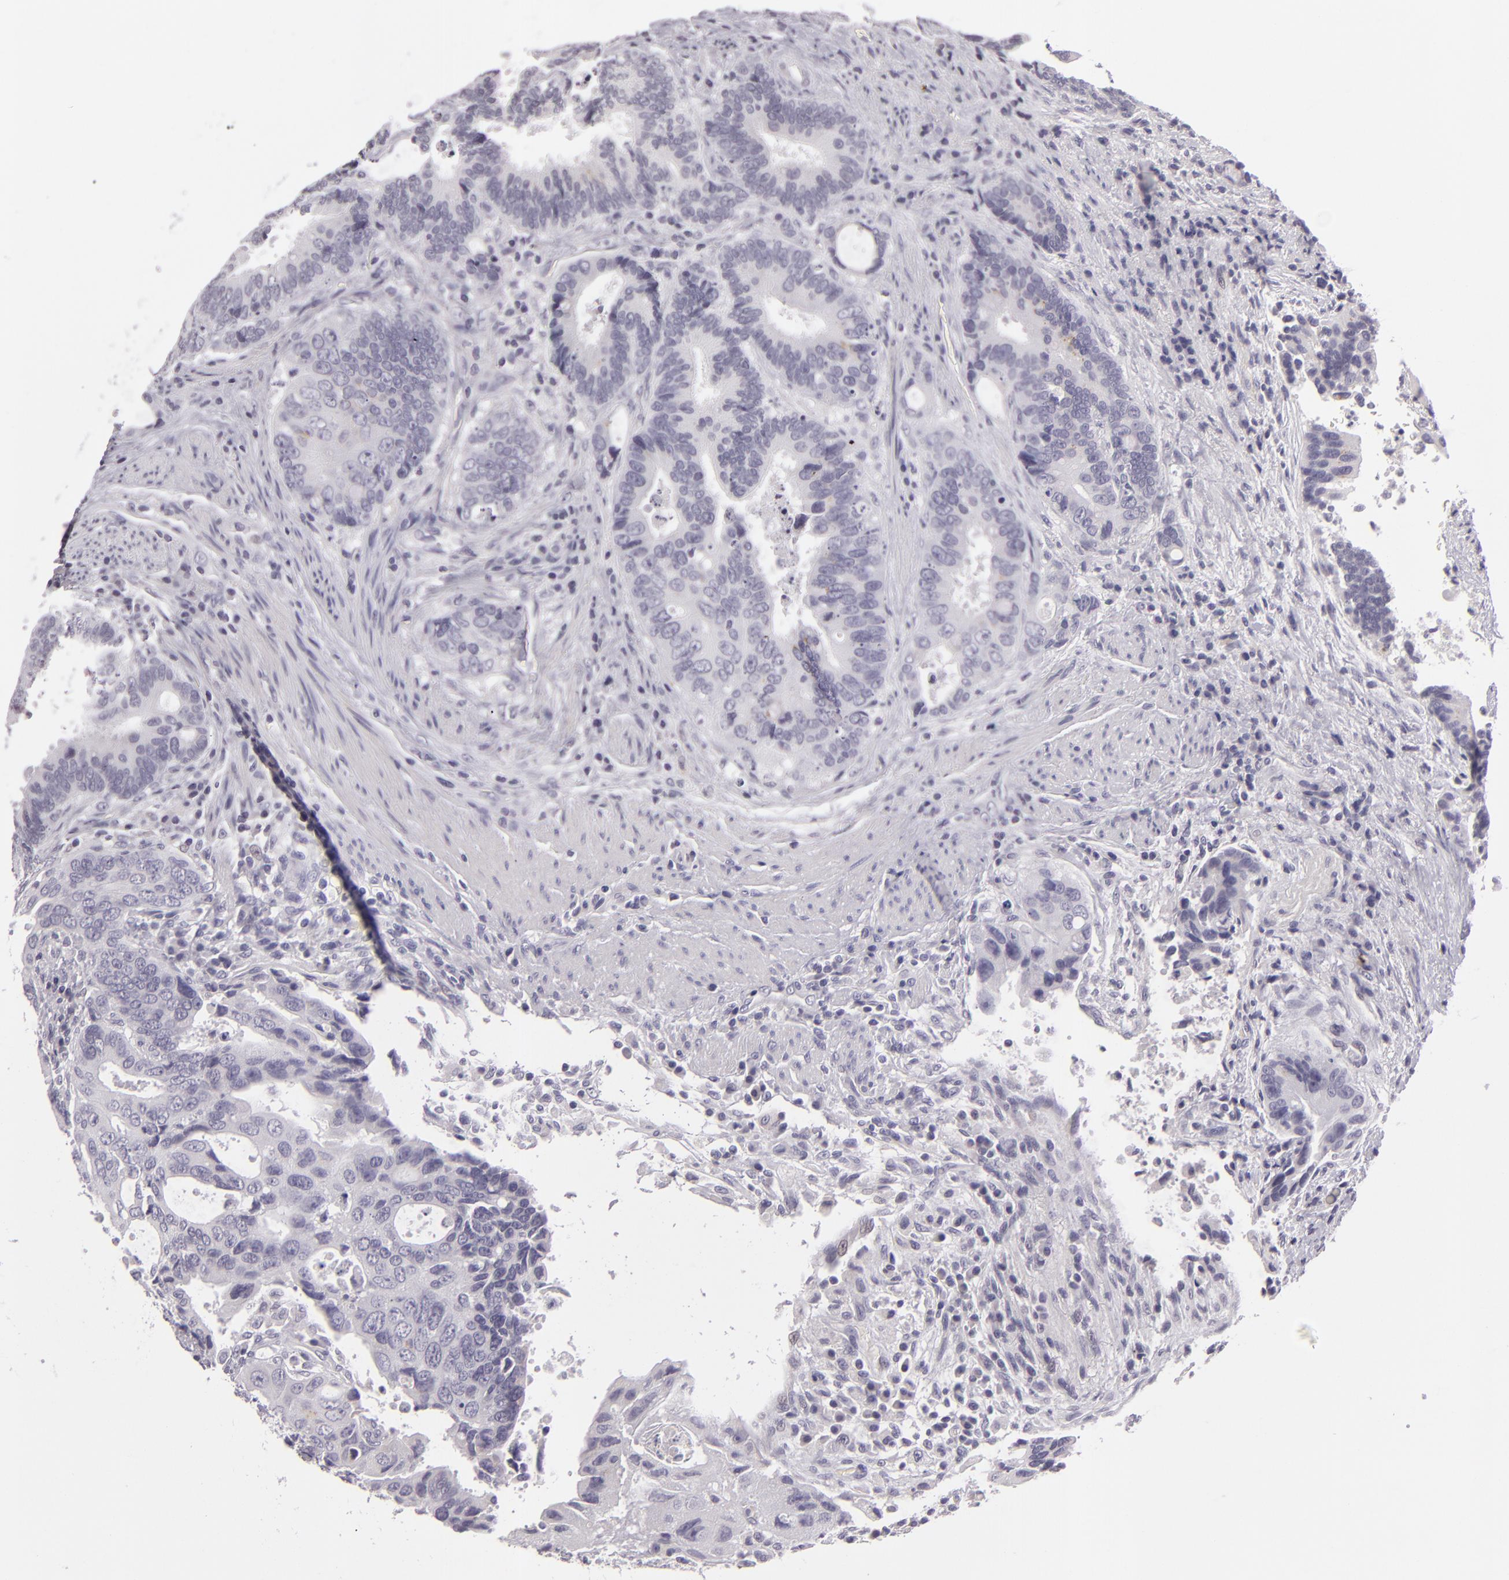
{"staining": {"intensity": "negative", "quantity": "none", "location": "none"}, "tissue": "colorectal cancer", "cell_type": "Tumor cells", "image_type": "cancer", "snomed": [{"axis": "morphology", "description": "Adenocarcinoma, NOS"}, {"axis": "topography", "description": "Rectum"}], "caption": "The micrograph demonstrates no staining of tumor cells in colorectal cancer.", "gene": "EGFL6", "patient": {"sex": "female", "age": 67}}